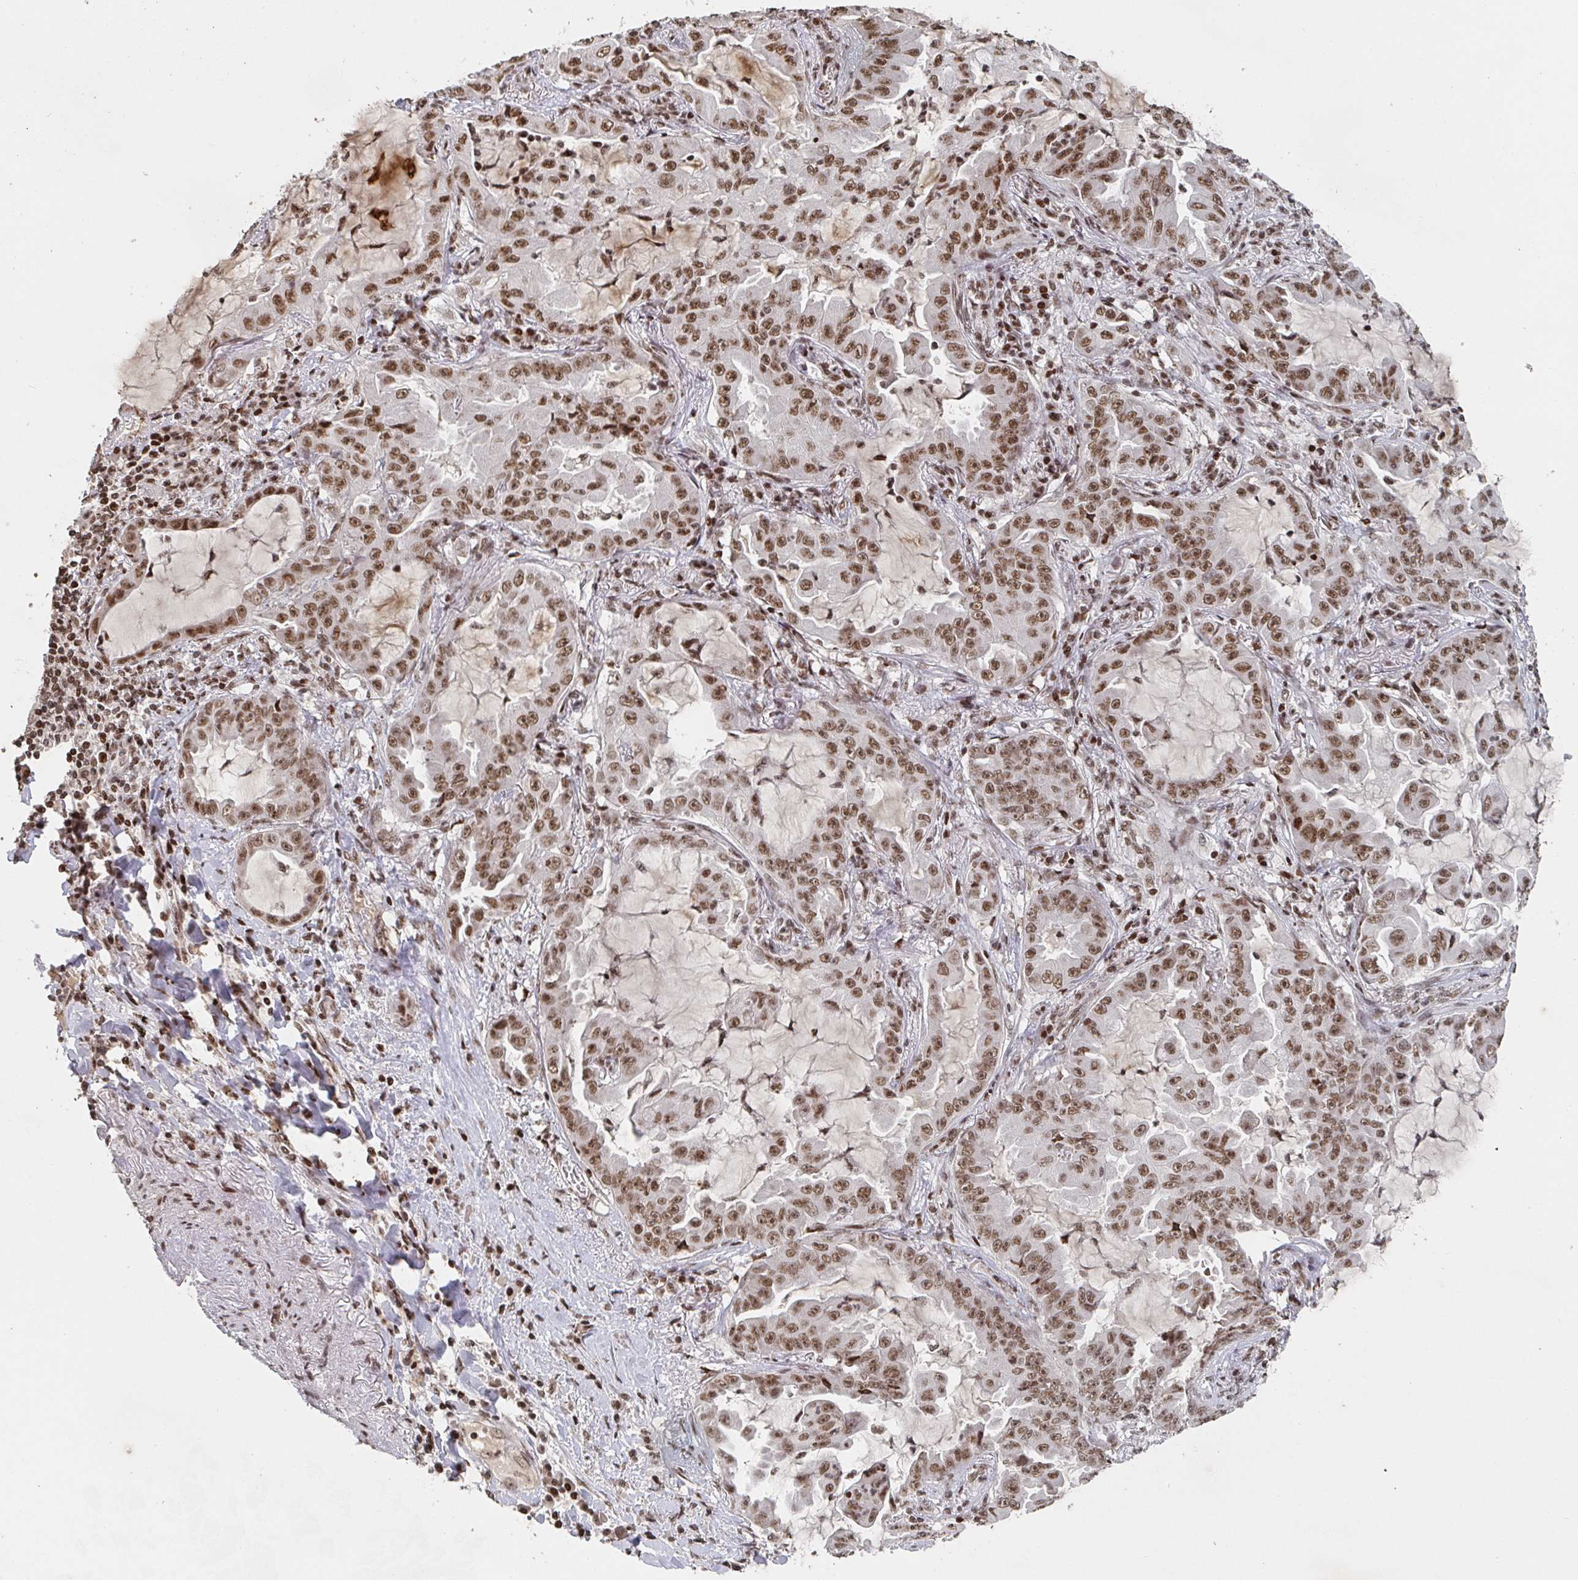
{"staining": {"intensity": "moderate", "quantity": ">75%", "location": "nuclear"}, "tissue": "lung cancer", "cell_type": "Tumor cells", "image_type": "cancer", "snomed": [{"axis": "morphology", "description": "Adenocarcinoma, NOS"}, {"axis": "topography", "description": "Lung"}], "caption": "Moderate nuclear positivity is seen in approximately >75% of tumor cells in lung cancer (adenocarcinoma).", "gene": "ZDHHC12", "patient": {"sex": "female", "age": 52}}